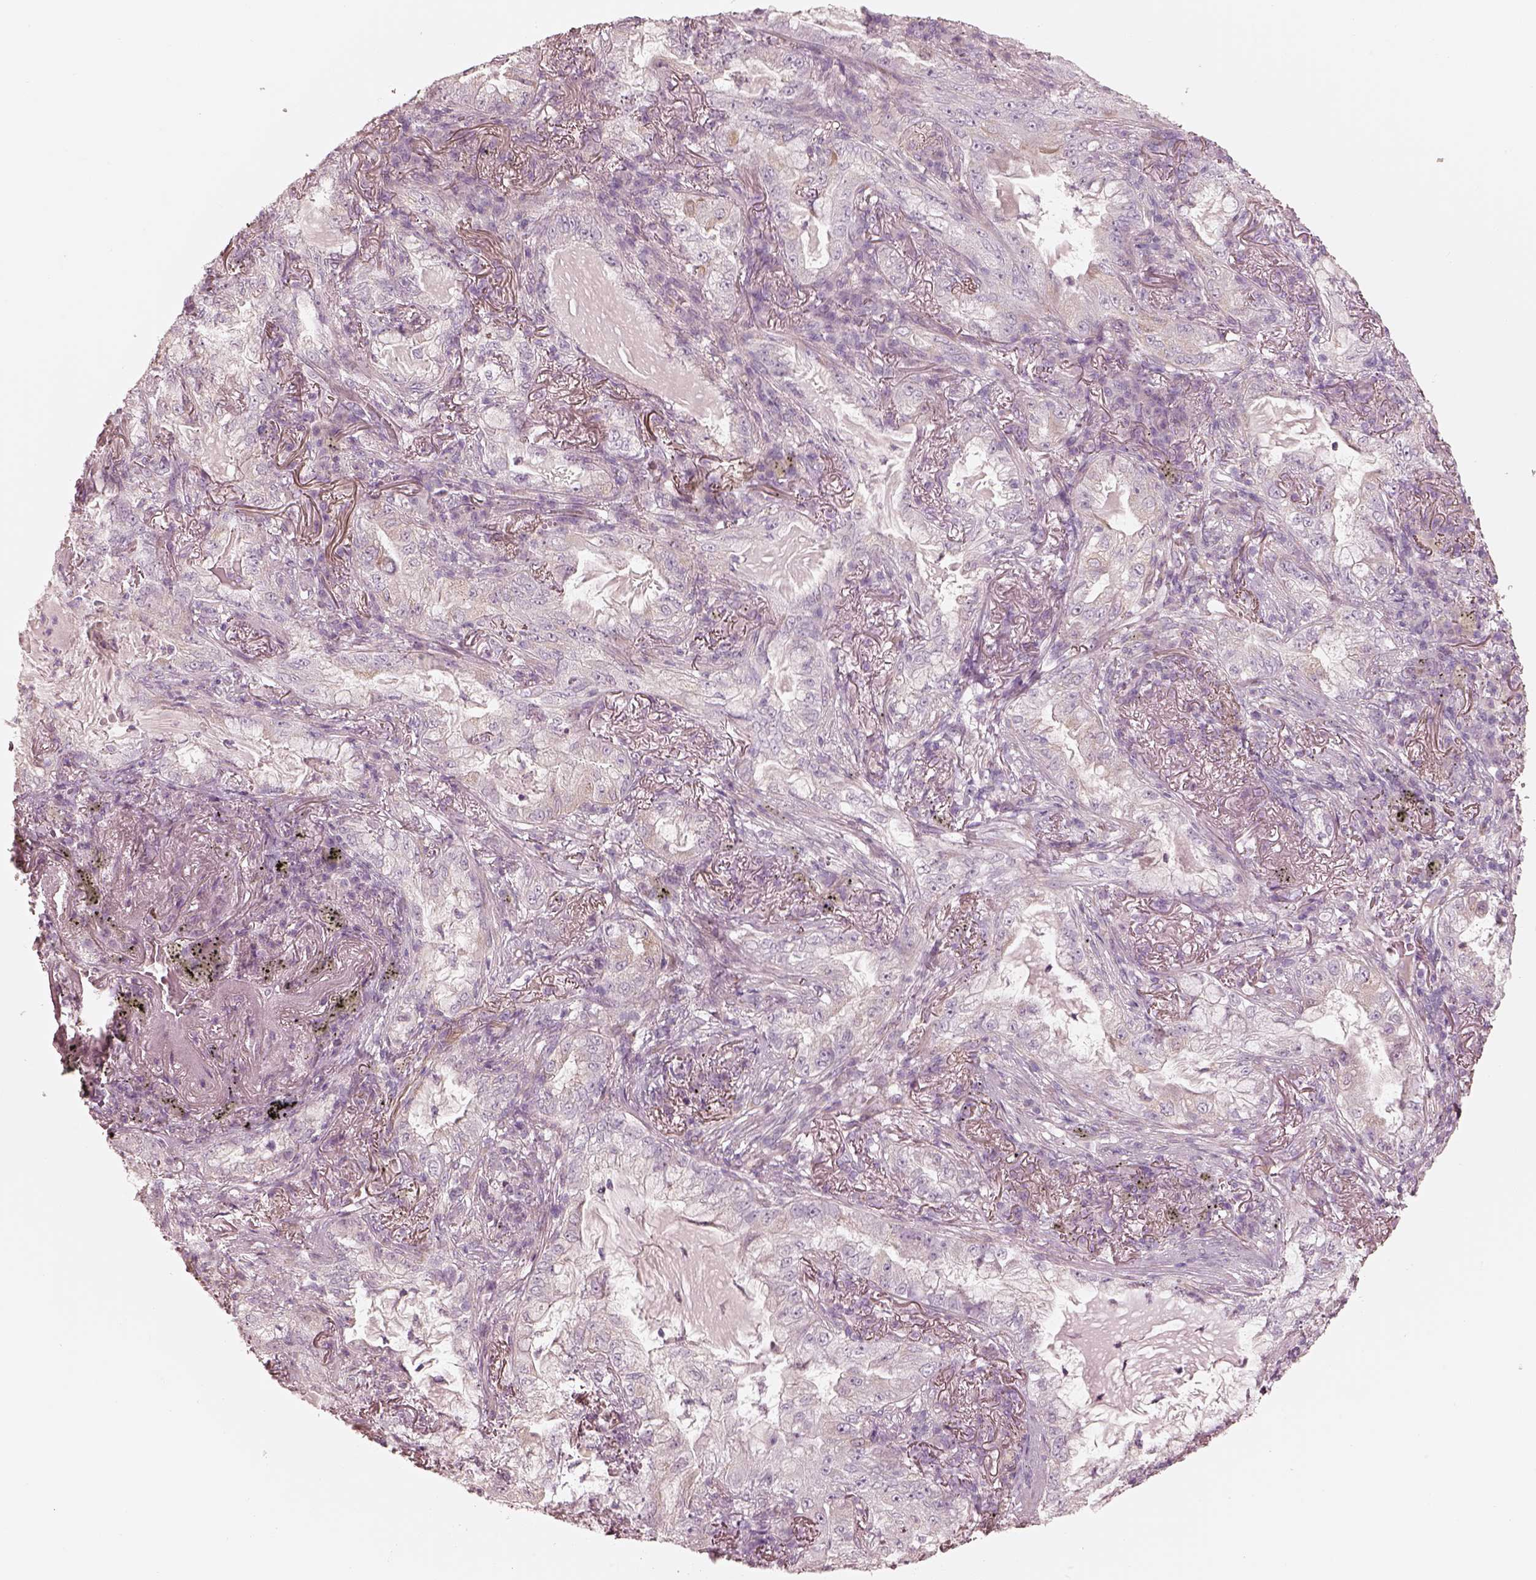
{"staining": {"intensity": "weak", "quantity": "<25%", "location": "cytoplasmic/membranous"}, "tissue": "lung cancer", "cell_type": "Tumor cells", "image_type": "cancer", "snomed": [{"axis": "morphology", "description": "Adenocarcinoma, NOS"}, {"axis": "topography", "description": "Lung"}], "caption": "Lung cancer (adenocarcinoma) was stained to show a protein in brown. There is no significant positivity in tumor cells.", "gene": "RAB3C", "patient": {"sex": "female", "age": 73}}